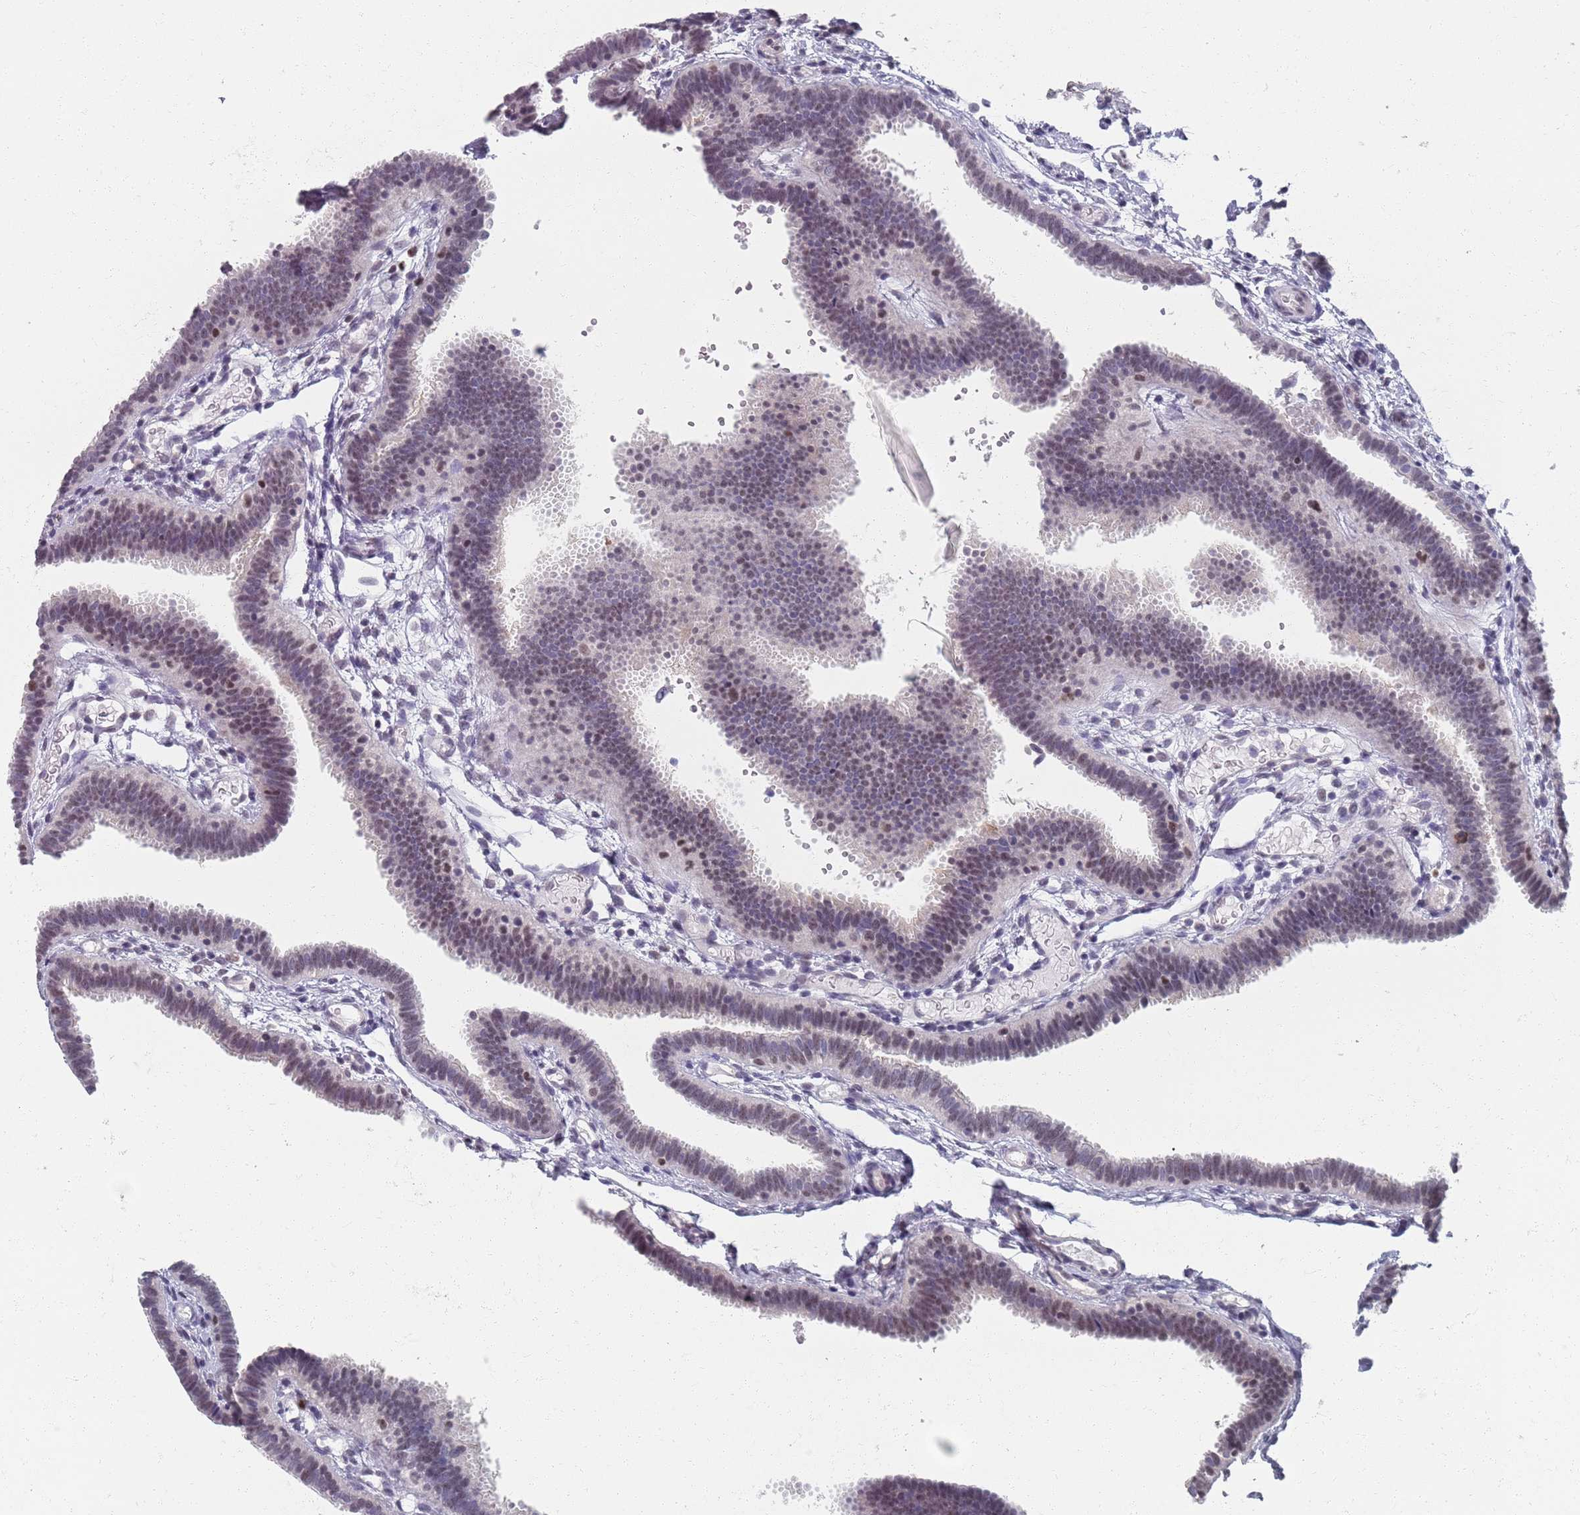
{"staining": {"intensity": "weak", "quantity": "<25%", "location": "nuclear"}, "tissue": "fallopian tube", "cell_type": "Glandular cells", "image_type": "normal", "snomed": [{"axis": "morphology", "description": "Normal tissue, NOS"}, {"axis": "topography", "description": "Fallopian tube"}], "caption": "Immunohistochemistry (IHC) micrograph of benign human fallopian tube stained for a protein (brown), which exhibits no expression in glandular cells.", "gene": "SAMD1", "patient": {"sex": "female", "age": 37}}